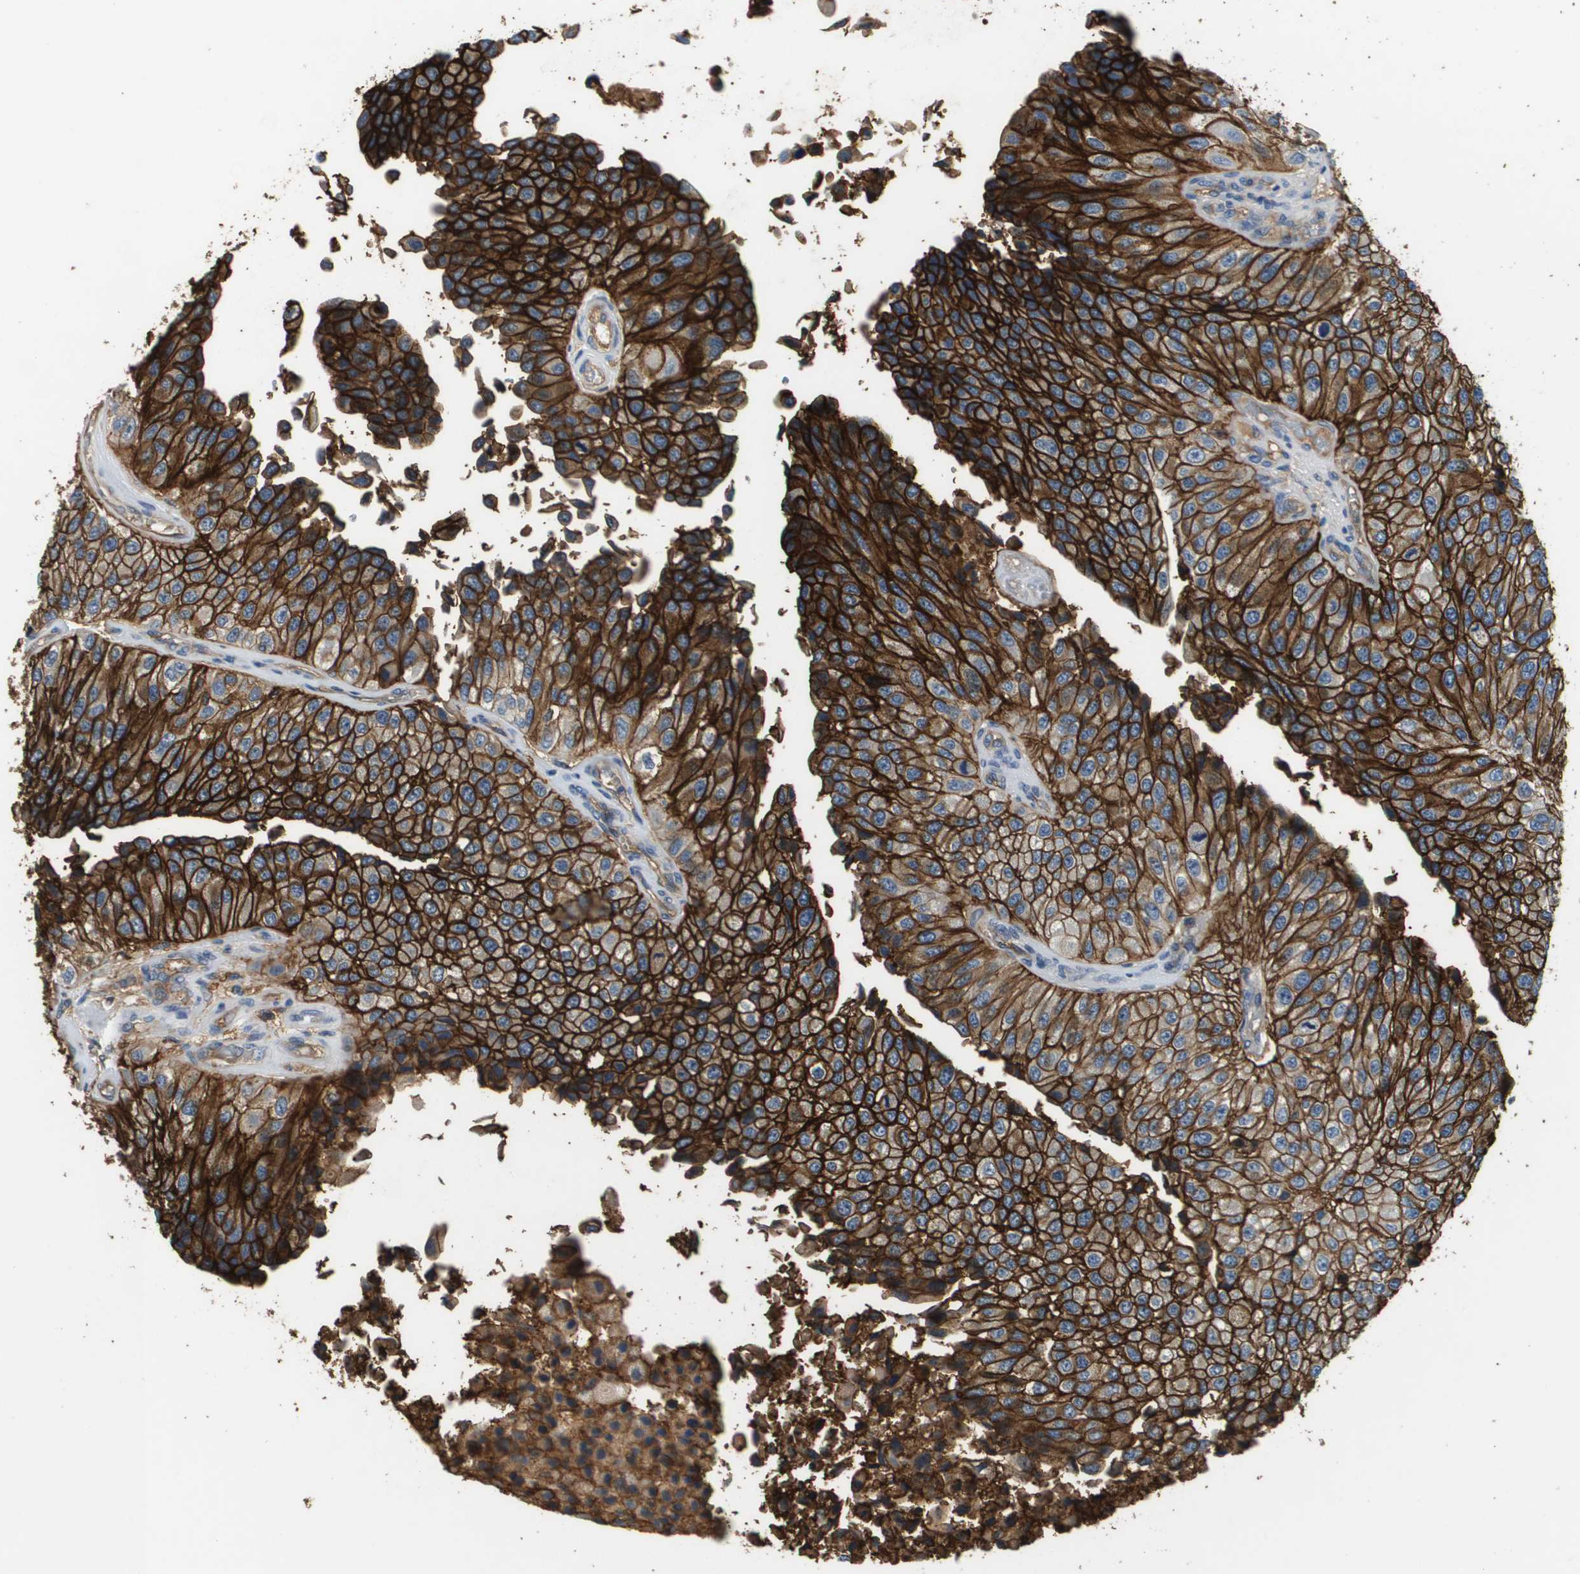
{"staining": {"intensity": "strong", "quantity": ">75%", "location": "cytoplasmic/membranous"}, "tissue": "urothelial cancer", "cell_type": "Tumor cells", "image_type": "cancer", "snomed": [{"axis": "morphology", "description": "Urothelial carcinoma, High grade"}, {"axis": "topography", "description": "Kidney"}, {"axis": "topography", "description": "Urinary bladder"}], "caption": "DAB (3,3'-diaminobenzidine) immunohistochemical staining of human urothelial cancer displays strong cytoplasmic/membranous protein positivity in approximately >75% of tumor cells. (Stains: DAB (3,3'-diaminobenzidine) in brown, nuclei in blue, Microscopy: brightfield microscopy at high magnification).", "gene": "SLC16A3", "patient": {"sex": "male", "age": 77}}